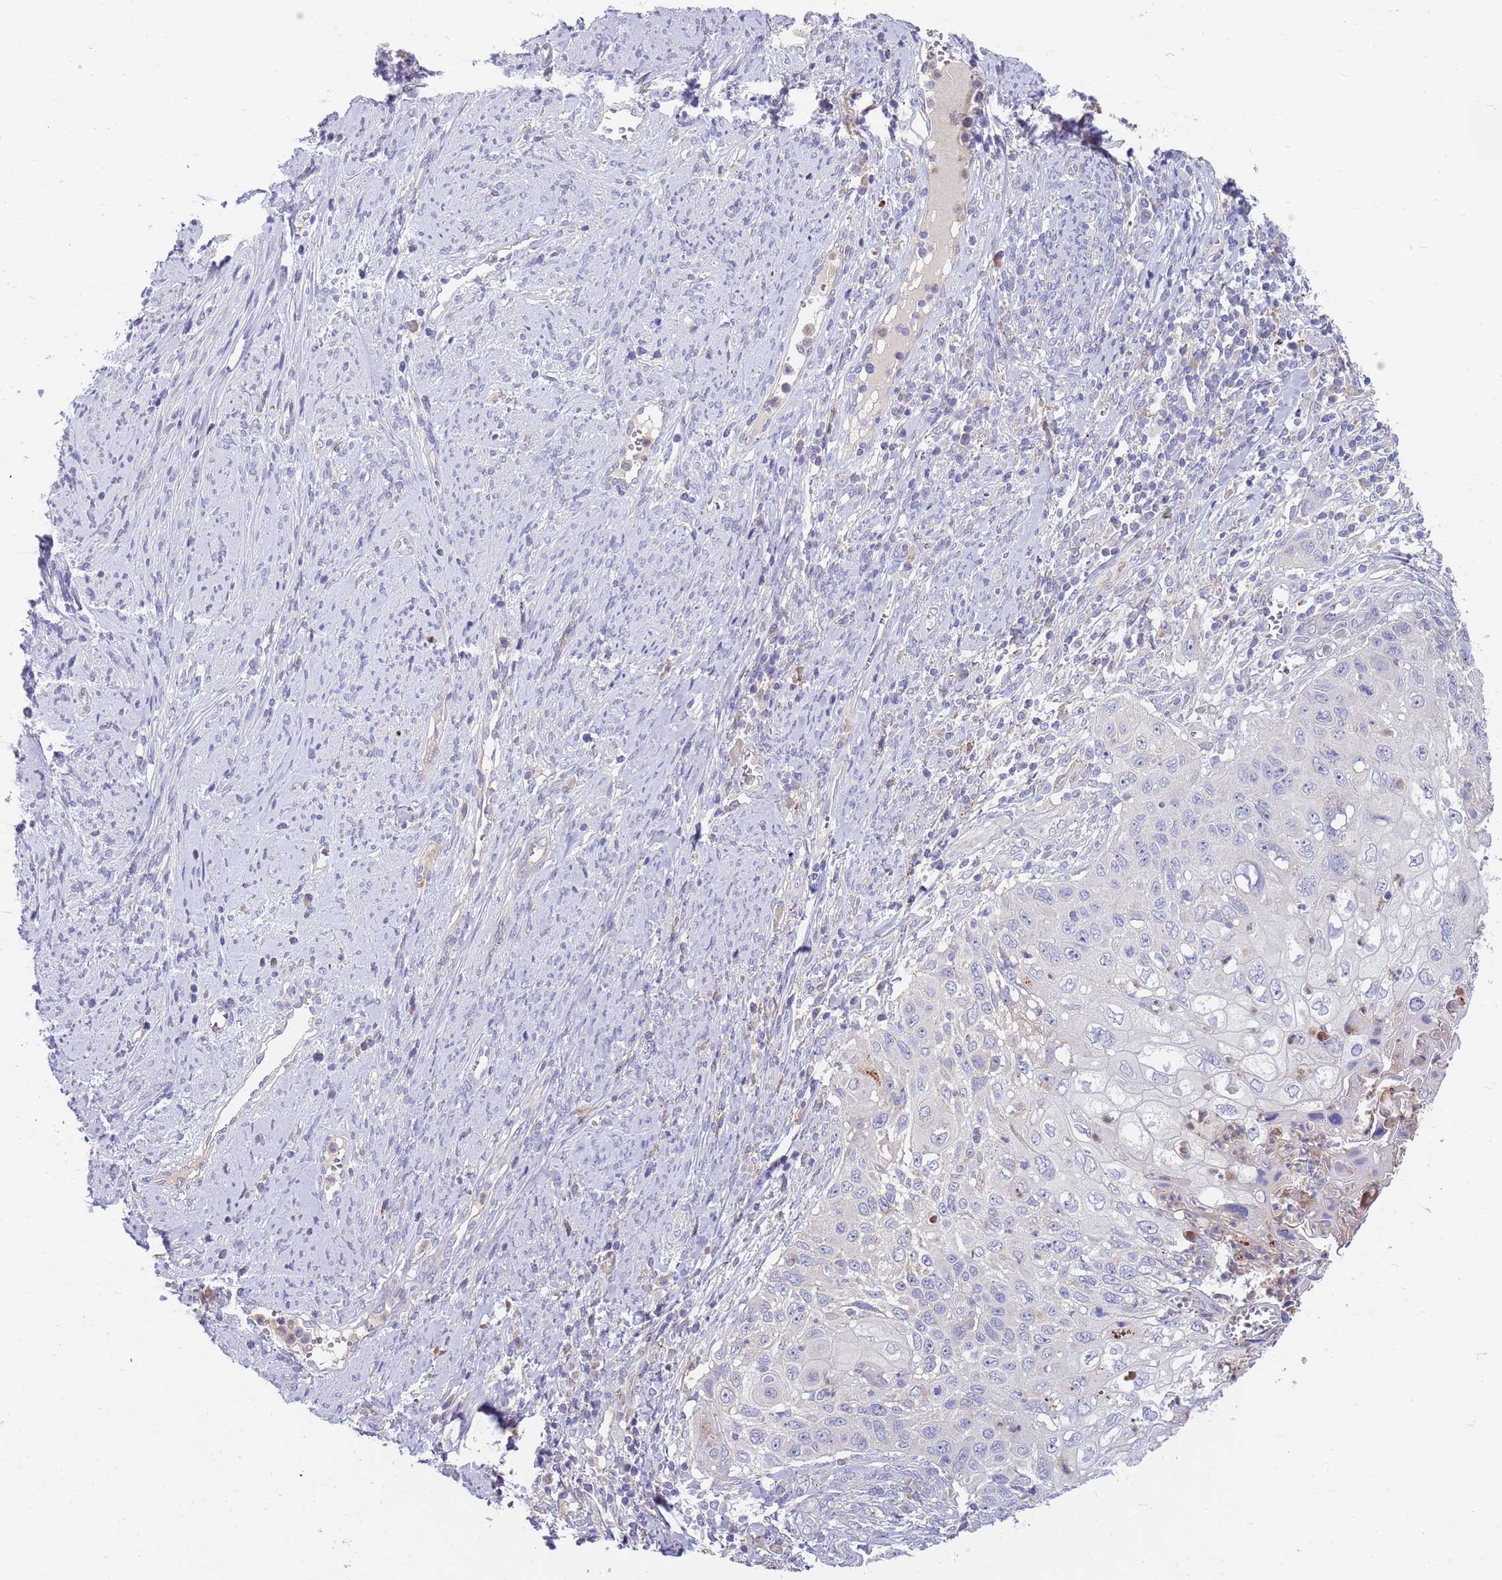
{"staining": {"intensity": "negative", "quantity": "none", "location": "none"}, "tissue": "cervical cancer", "cell_type": "Tumor cells", "image_type": "cancer", "snomed": [{"axis": "morphology", "description": "Squamous cell carcinoma, NOS"}, {"axis": "topography", "description": "Cervix"}], "caption": "There is no significant positivity in tumor cells of cervical squamous cell carcinoma.", "gene": "BORCS5", "patient": {"sex": "female", "age": 70}}